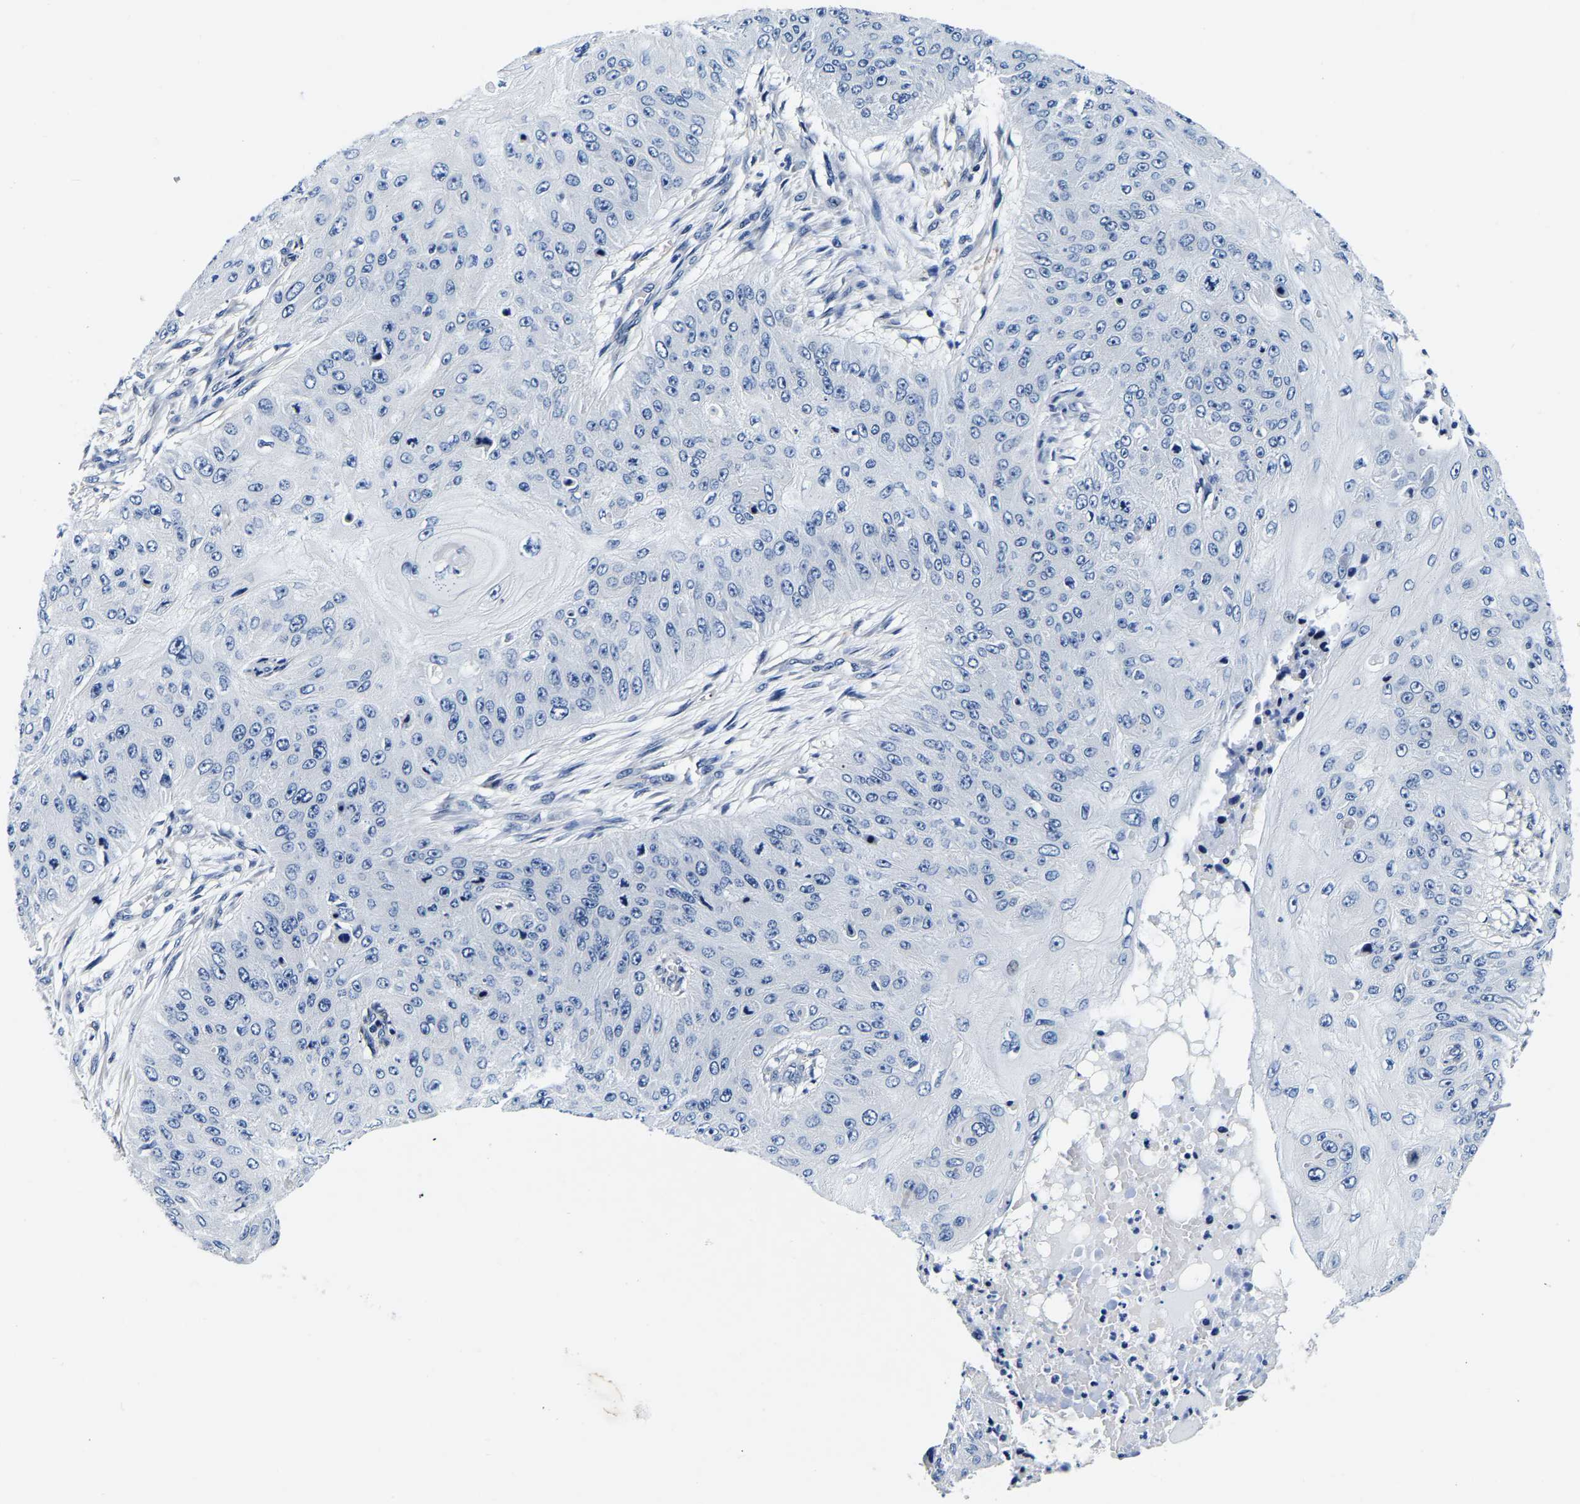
{"staining": {"intensity": "negative", "quantity": "none", "location": "none"}, "tissue": "skin cancer", "cell_type": "Tumor cells", "image_type": "cancer", "snomed": [{"axis": "morphology", "description": "Squamous cell carcinoma, NOS"}, {"axis": "topography", "description": "Skin"}], "caption": "This is an IHC photomicrograph of human skin squamous cell carcinoma. There is no staining in tumor cells.", "gene": "ACO1", "patient": {"sex": "female", "age": 80}}